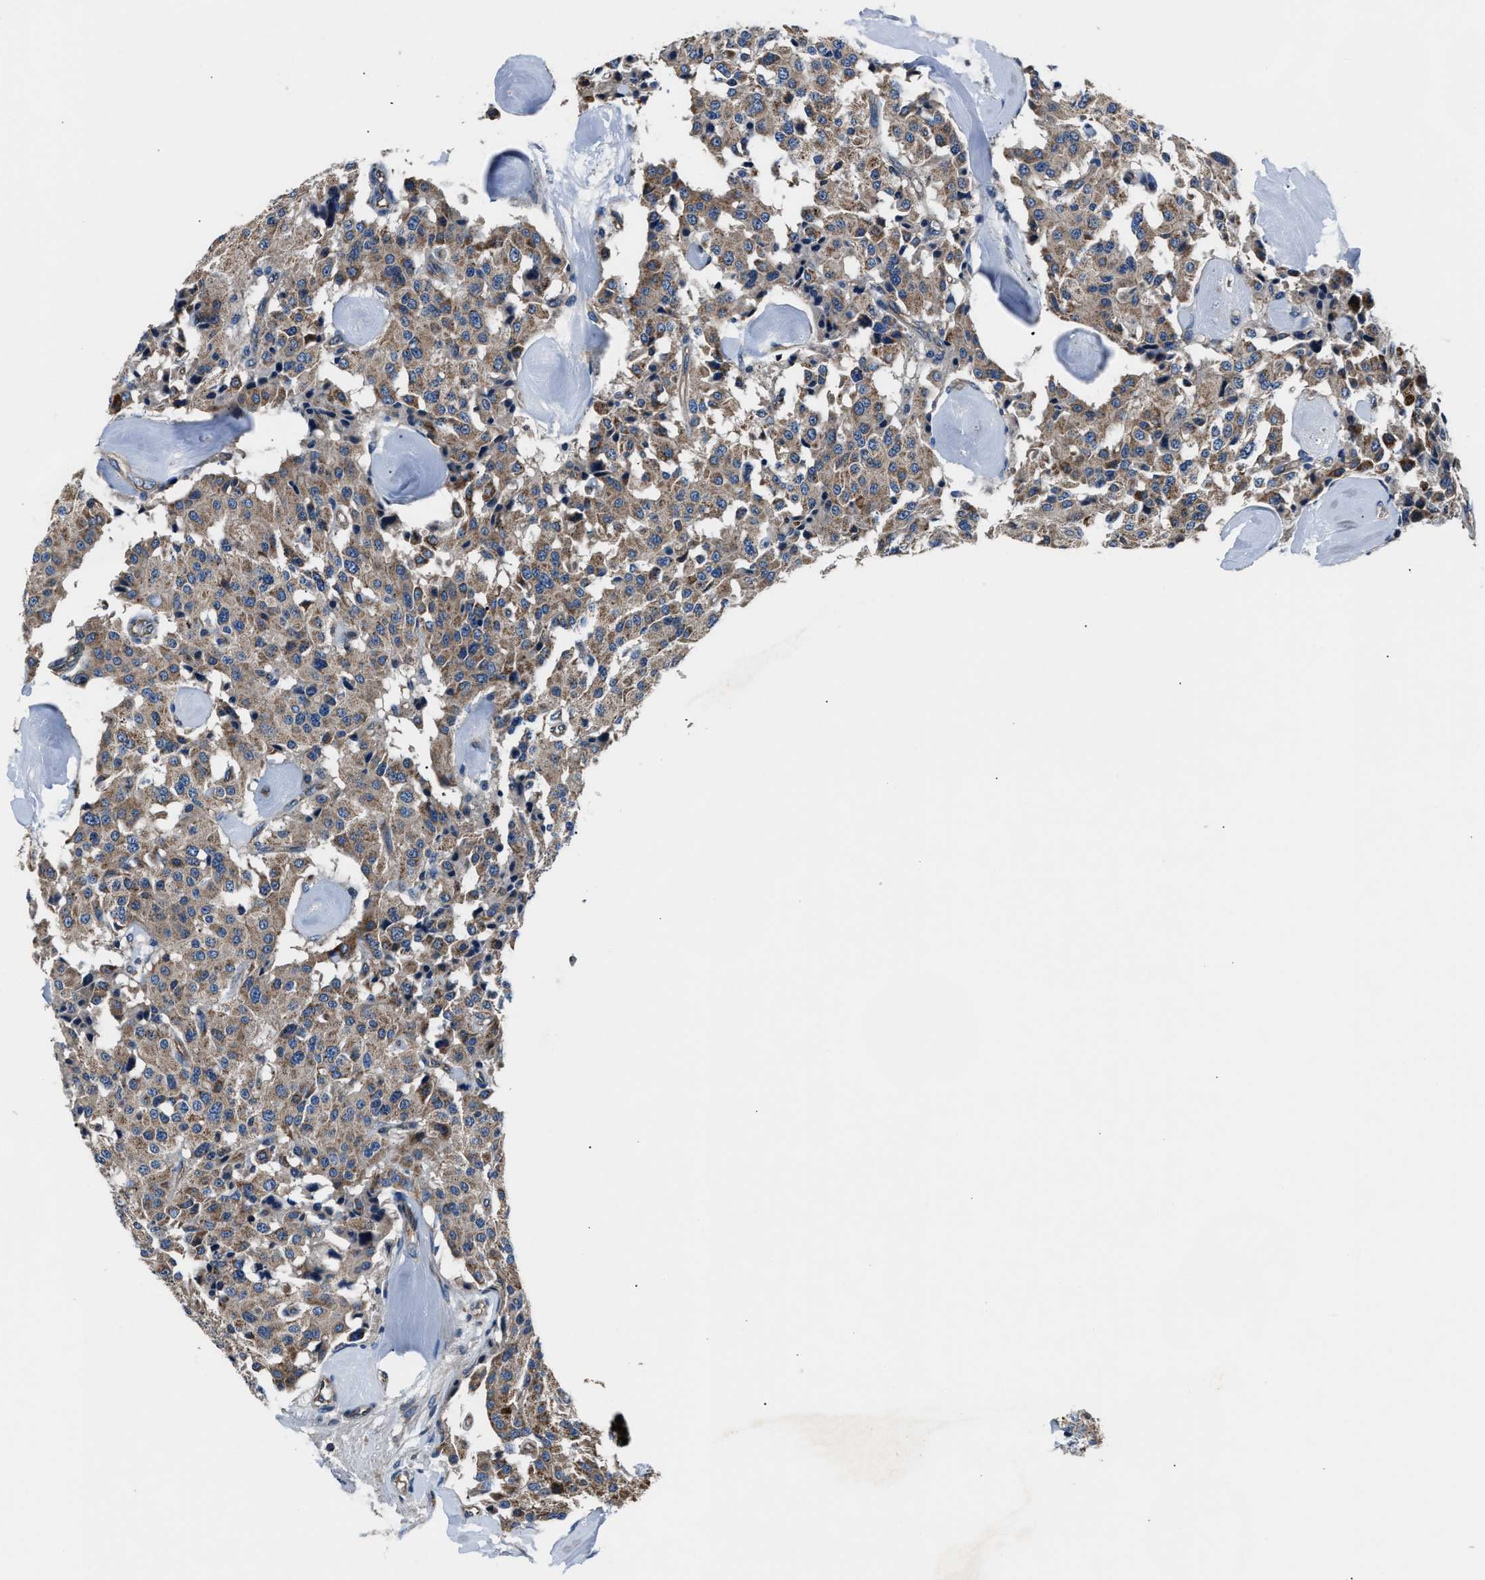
{"staining": {"intensity": "moderate", "quantity": ">75%", "location": "cytoplasmic/membranous"}, "tissue": "carcinoid", "cell_type": "Tumor cells", "image_type": "cancer", "snomed": [{"axis": "morphology", "description": "Carcinoid, malignant, NOS"}, {"axis": "topography", "description": "Lung"}], "caption": "A brown stain labels moderate cytoplasmic/membranous expression of a protein in carcinoid tumor cells. The staining is performed using DAB (3,3'-diaminobenzidine) brown chromogen to label protein expression. The nuclei are counter-stained blue using hematoxylin.", "gene": "GGCT", "patient": {"sex": "male", "age": 30}}